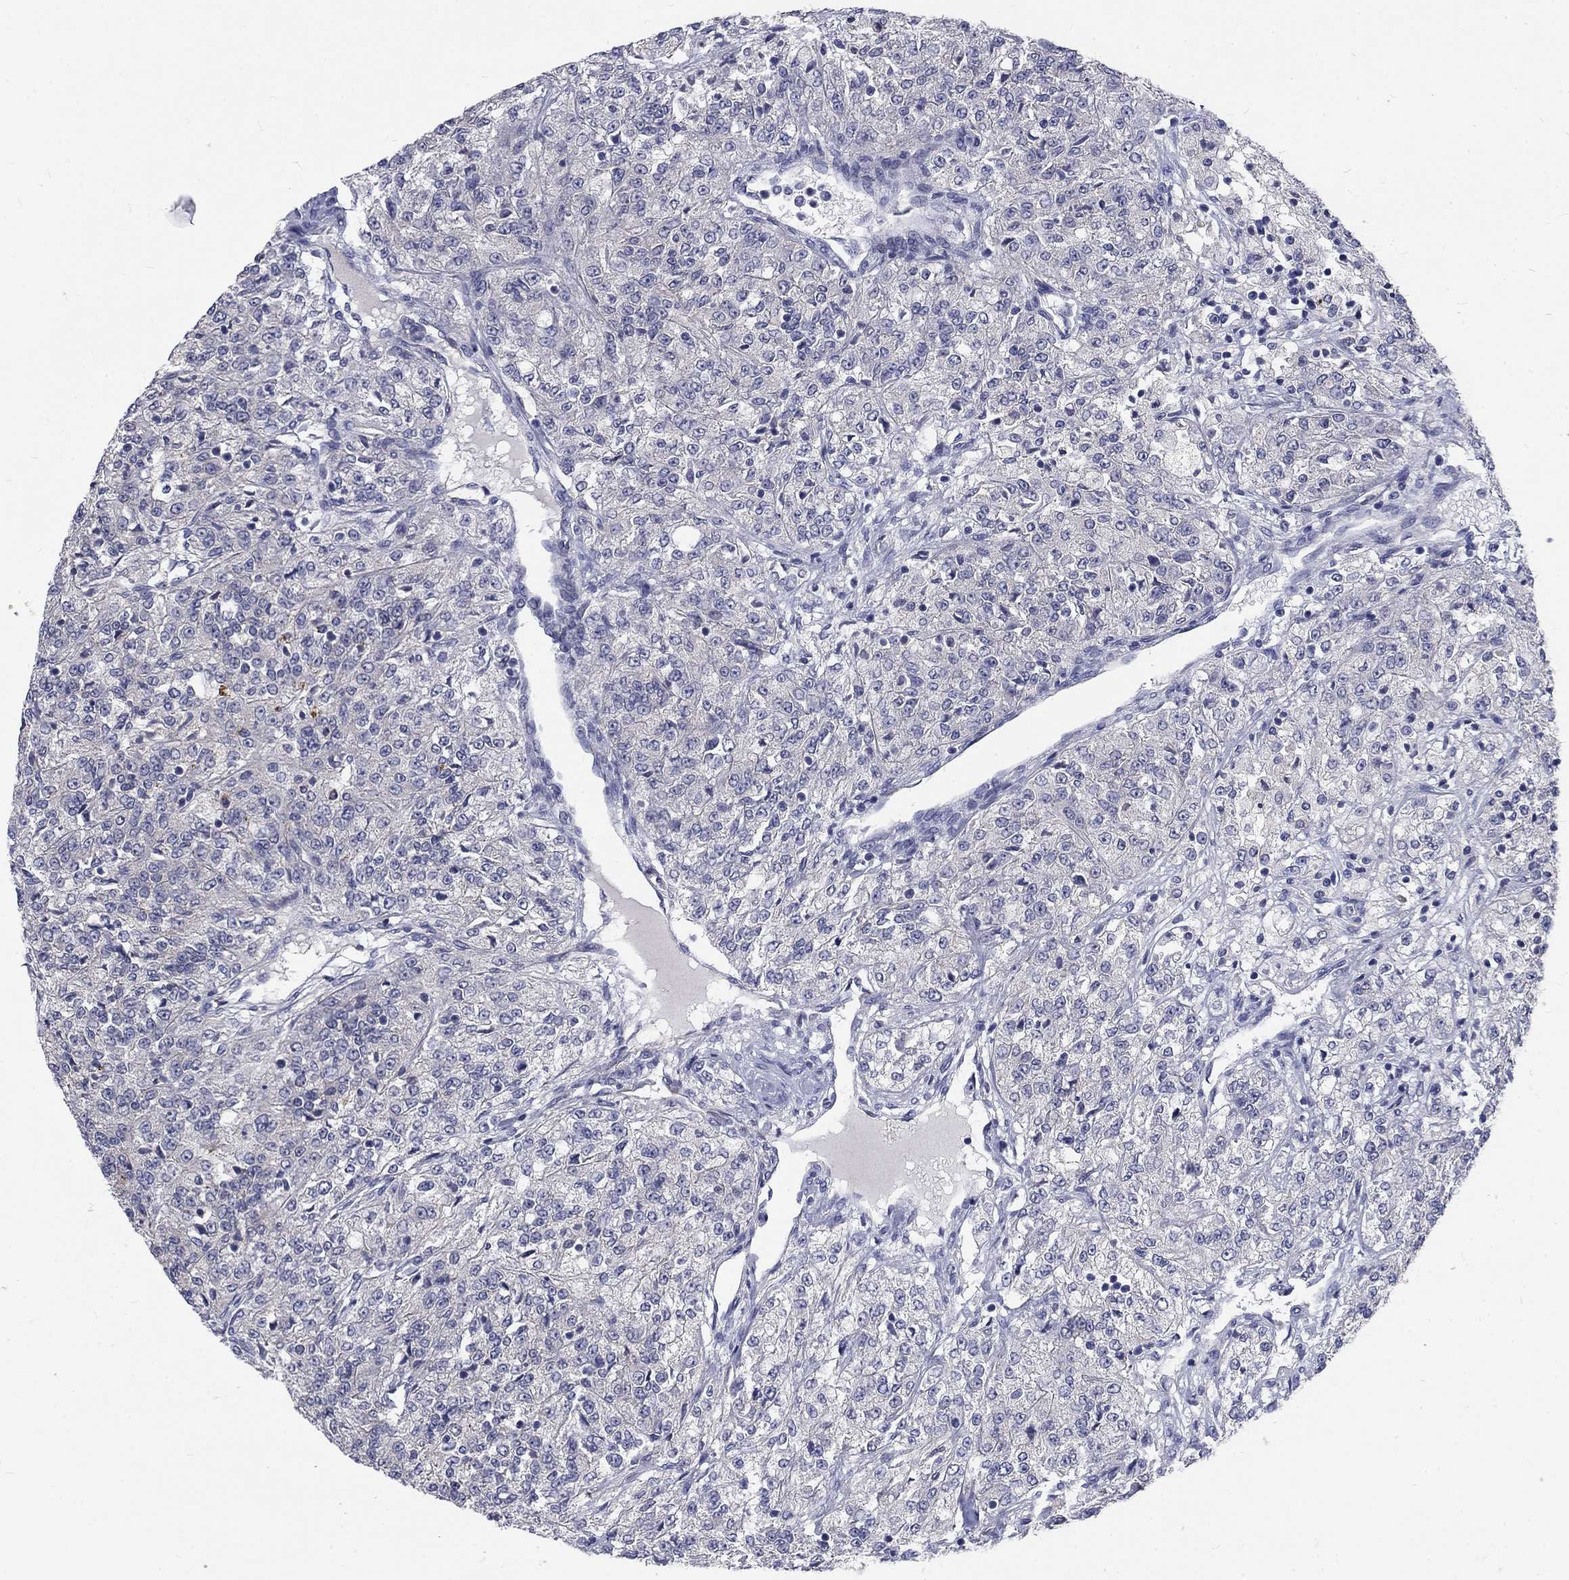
{"staining": {"intensity": "negative", "quantity": "none", "location": "none"}, "tissue": "renal cancer", "cell_type": "Tumor cells", "image_type": "cancer", "snomed": [{"axis": "morphology", "description": "Adenocarcinoma, NOS"}, {"axis": "topography", "description": "Kidney"}], "caption": "Image shows no protein staining in tumor cells of renal cancer (adenocarcinoma) tissue.", "gene": "PHKA1", "patient": {"sex": "female", "age": 63}}